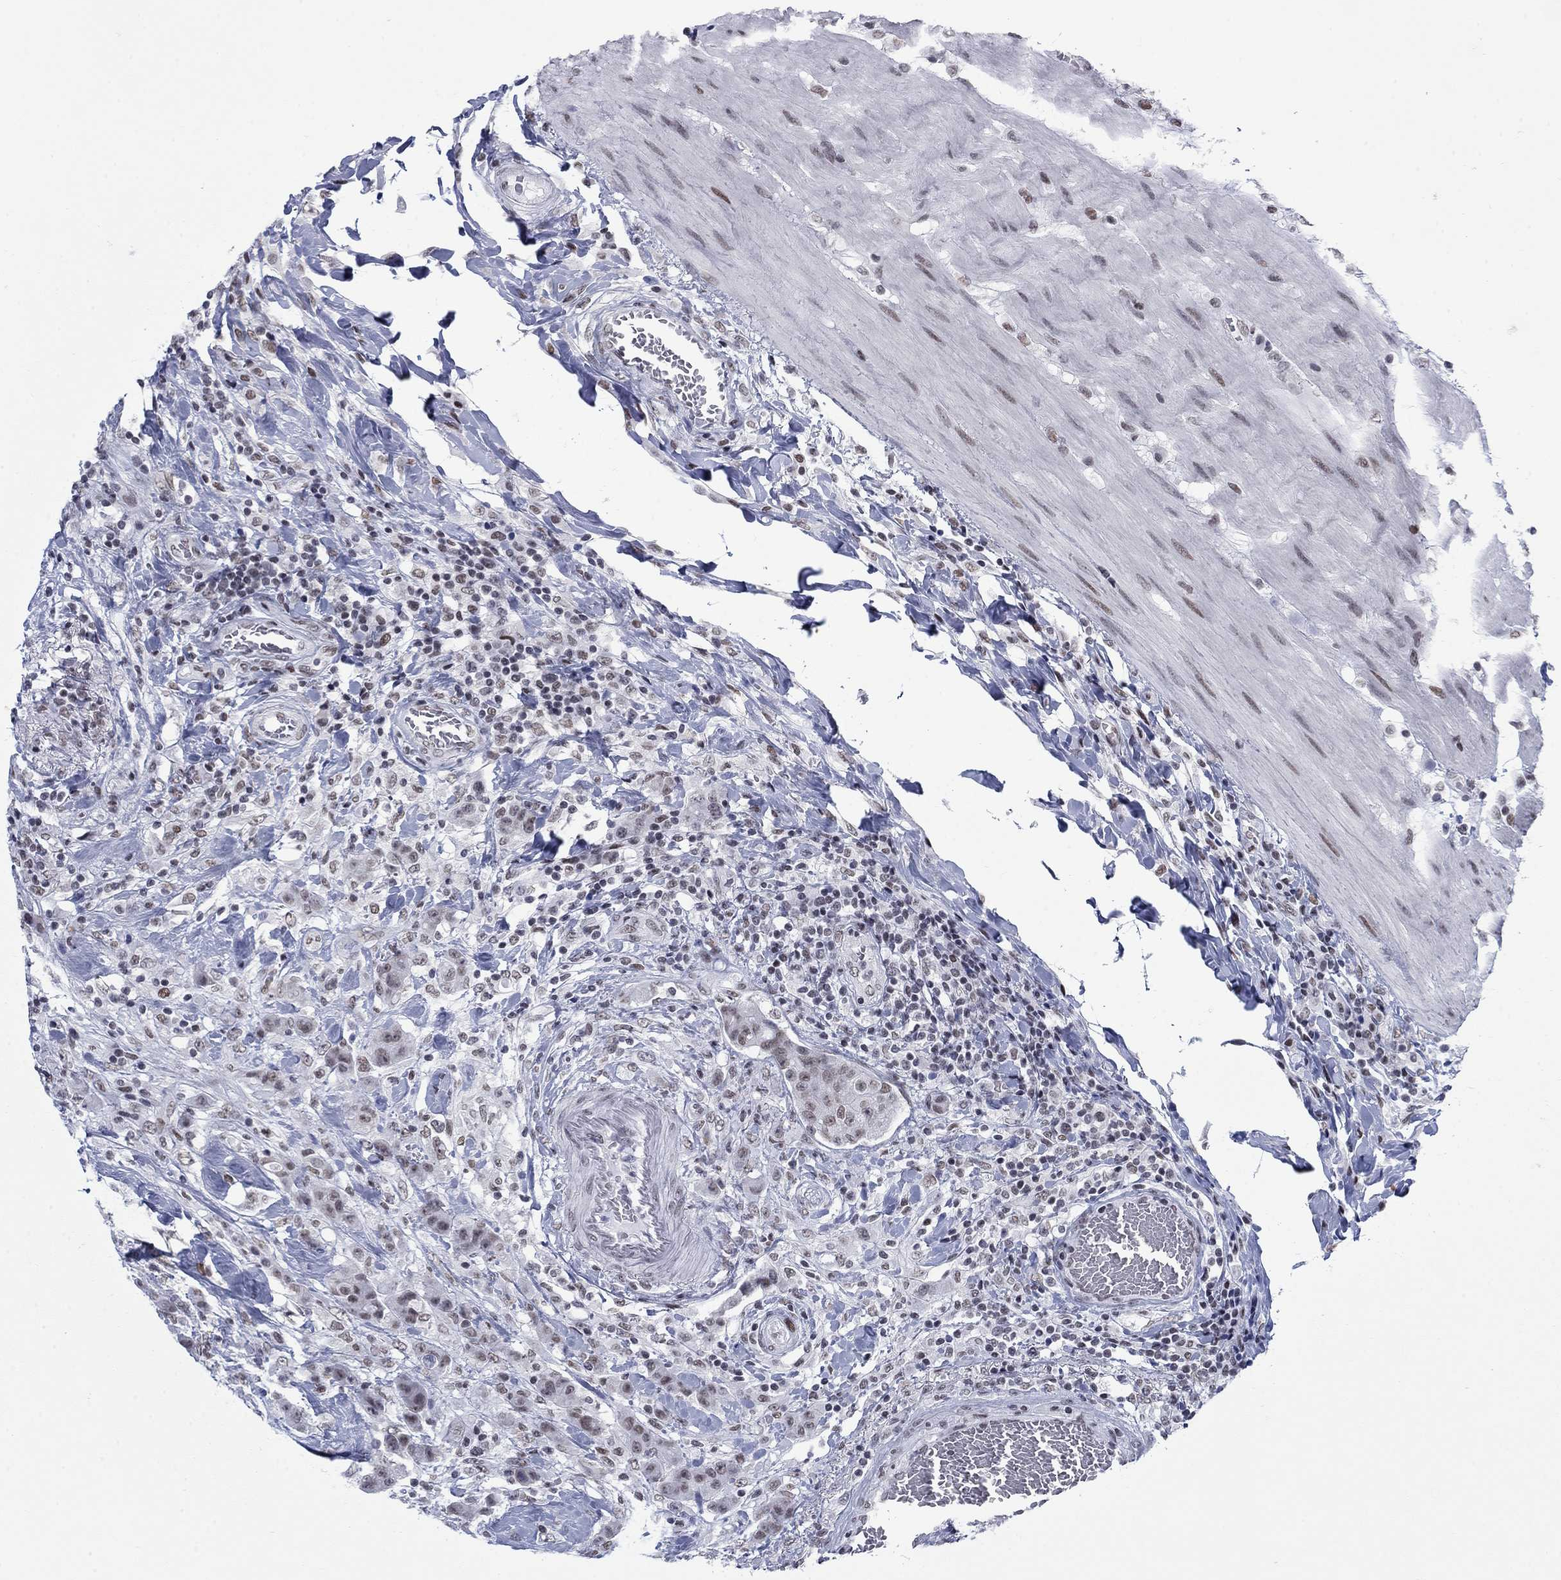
{"staining": {"intensity": "negative", "quantity": "none", "location": "none"}, "tissue": "colorectal cancer", "cell_type": "Tumor cells", "image_type": "cancer", "snomed": [{"axis": "morphology", "description": "Adenocarcinoma, NOS"}, {"axis": "topography", "description": "Colon"}], "caption": "A histopathology image of colorectal cancer stained for a protein demonstrates no brown staining in tumor cells.", "gene": "NPAS3", "patient": {"sex": "female", "age": 48}}